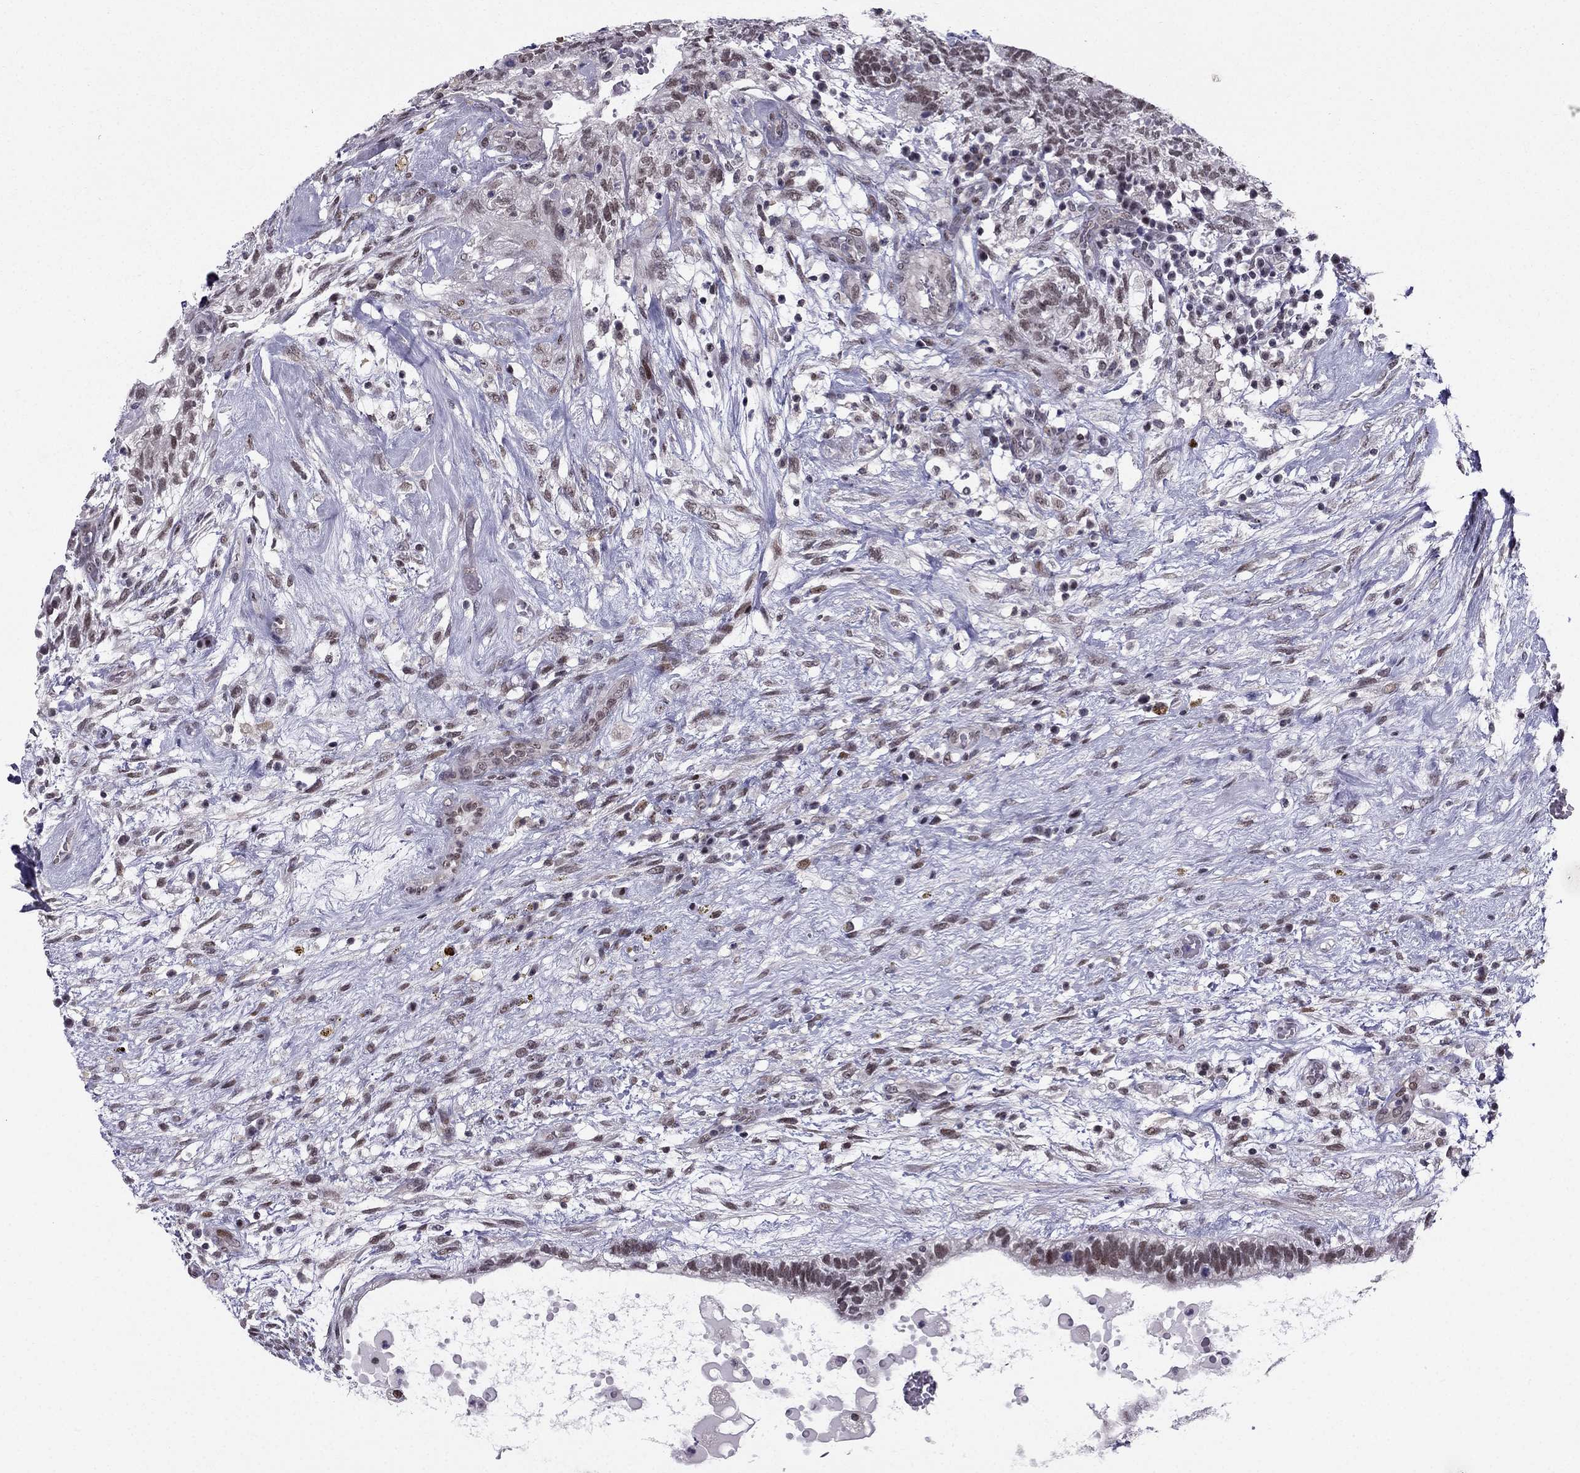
{"staining": {"intensity": "weak", "quantity": "25%-75%", "location": "nuclear"}, "tissue": "testis cancer", "cell_type": "Tumor cells", "image_type": "cancer", "snomed": [{"axis": "morphology", "description": "Normal tissue, NOS"}, {"axis": "morphology", "description": "Carcinoma, Embryonal, NOS"}, {"axis": "topography", "description": "Testis"}, {"axis": "topography", "description": "Epididymis"}], "caption": "Human testis cancer (embryonal carcinoma) stained with a brown dye exhibits weak nuclear positive positivity in about 25%-75% of tumor cells.", "gene": "RPRD2", "patient": {"sex": "male", "age": 32}}